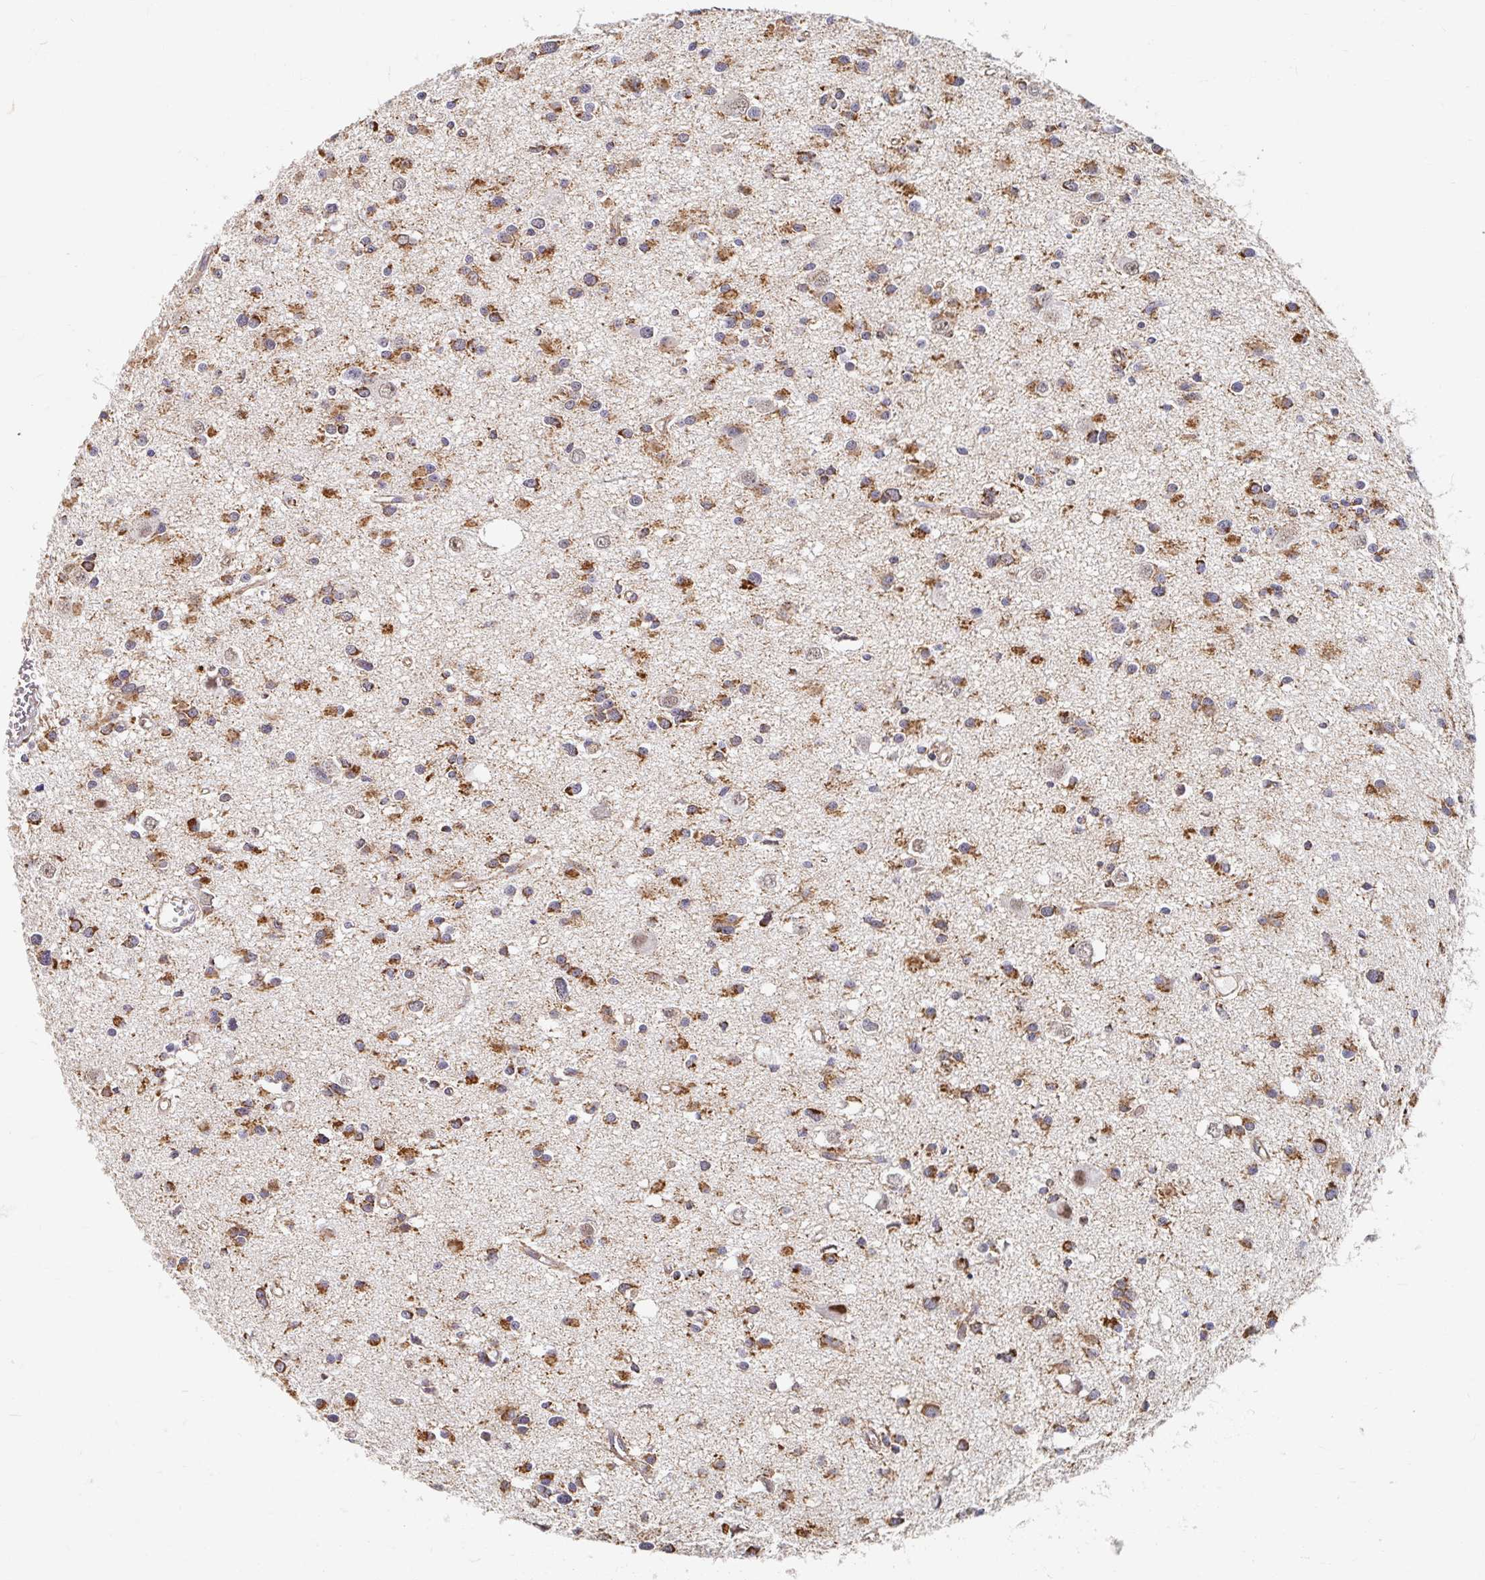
{"staining": {"intensity": "moderate", "quantity": ">75%", "location": "cytoplasmic/membranous"}, "tissue": "glioma", "cell_type": "Tumor cells", "image_type": "cancer", "snomed": [{"axis": "morphology", "description": "Glioma, malignant, High grade"}, {"axis": "topography", "description": "Brain"}], "caption": "This image displays IHC staining of glioma, with medium moderate cytoplasmic/membranous expression in about >75% of tumor cells.", "gene": "MAVS", "patient": {"sex": "male", "age": 54}}